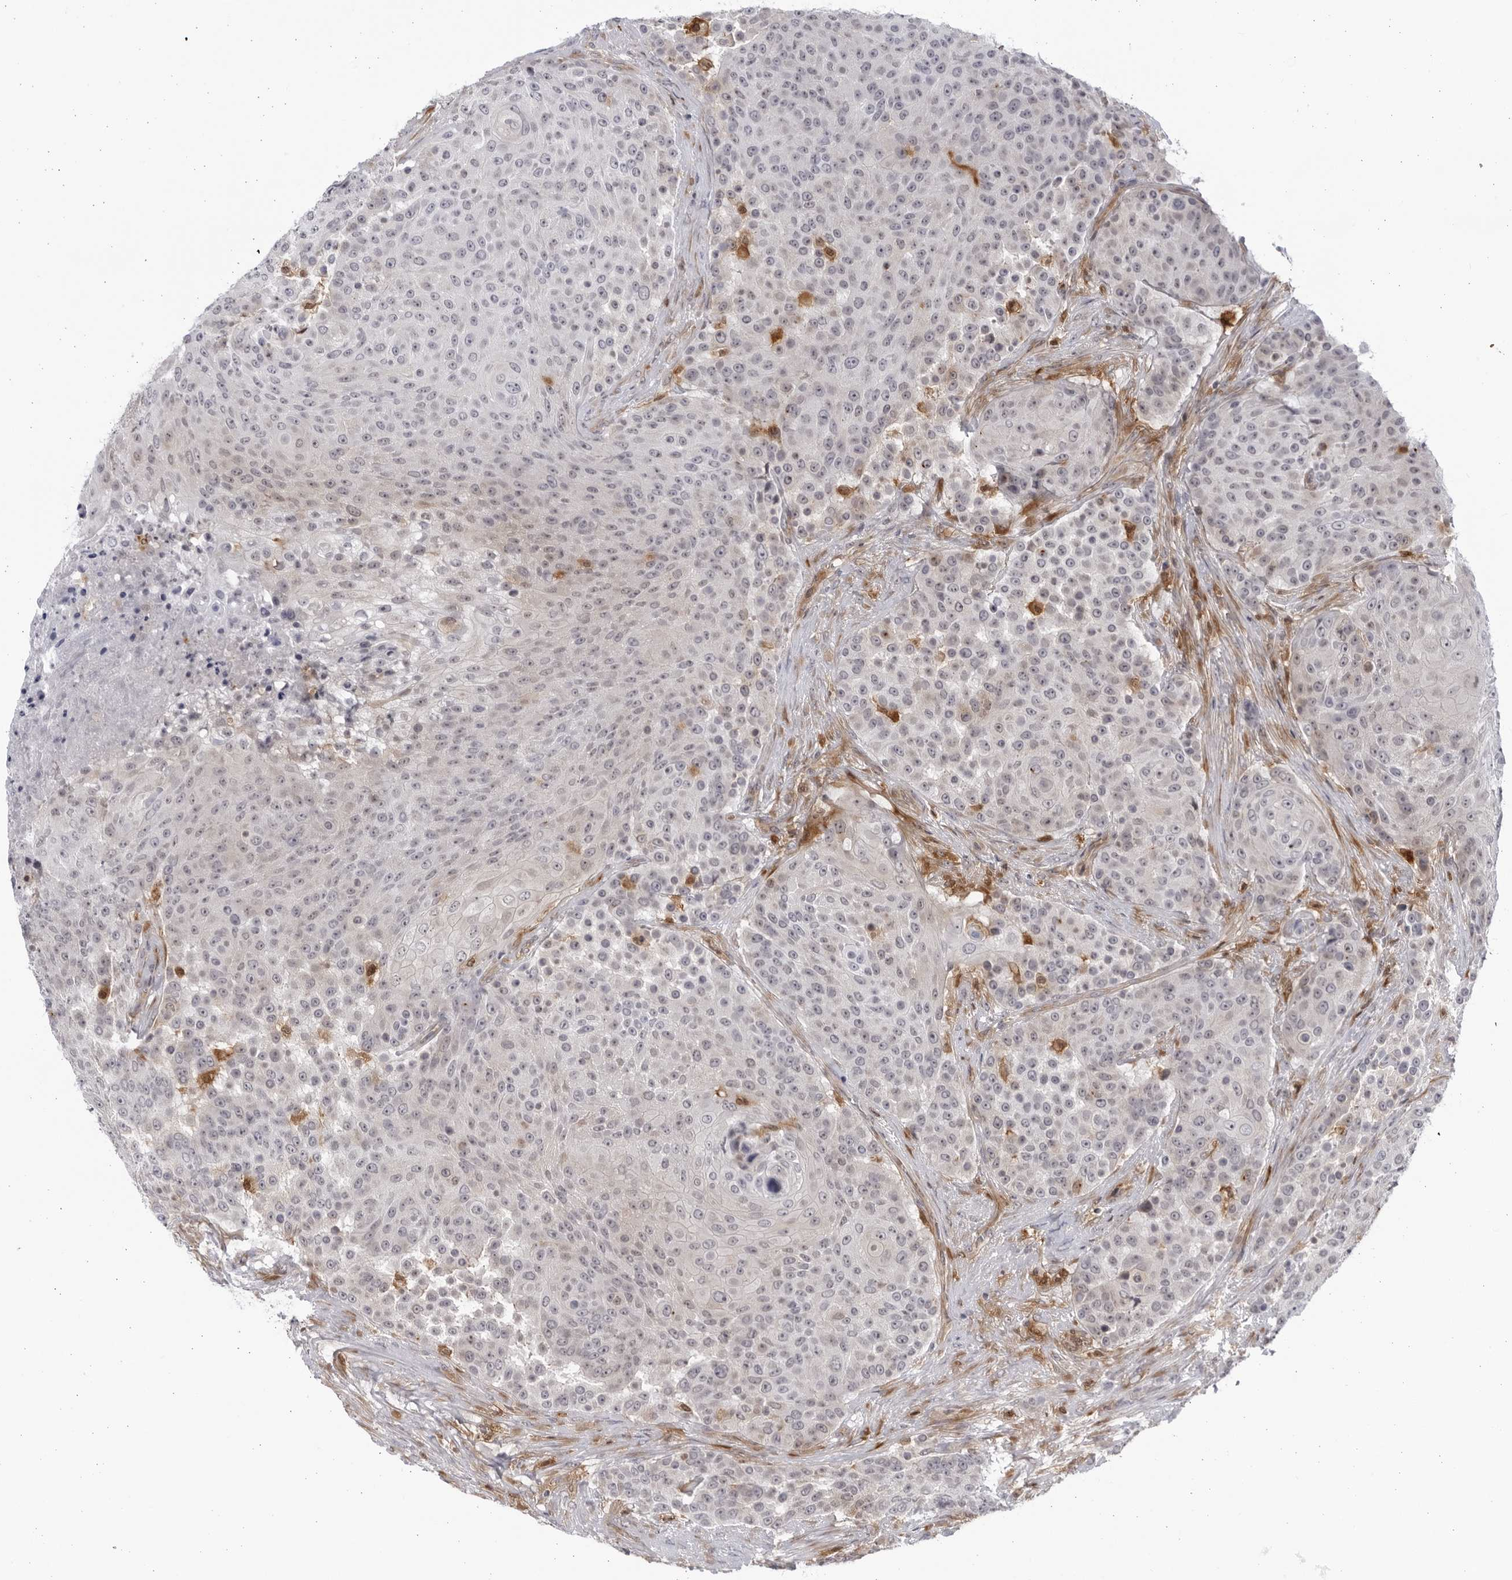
{"staining": {"intensity": "negative", "quantity": "none", "location": "none"}, "tissue": "urothelial cancer", "cell_type": "Tumor cells", "image_type": "cancer", "snomed": [{"axis": "morphology", "description": "Urothelial carcinoma, High grade"}, {"axis": "topography", "description": "Urinary bladder"}], "caption": "DAB (3,3'-diaminobenzidine) immunohistochemical staining of human high-grade urothelial carcinoma exhibits no significant staining in tumor cells.", "gene": "BMP2K", "patient": {"sex": "female", "age": 63}}